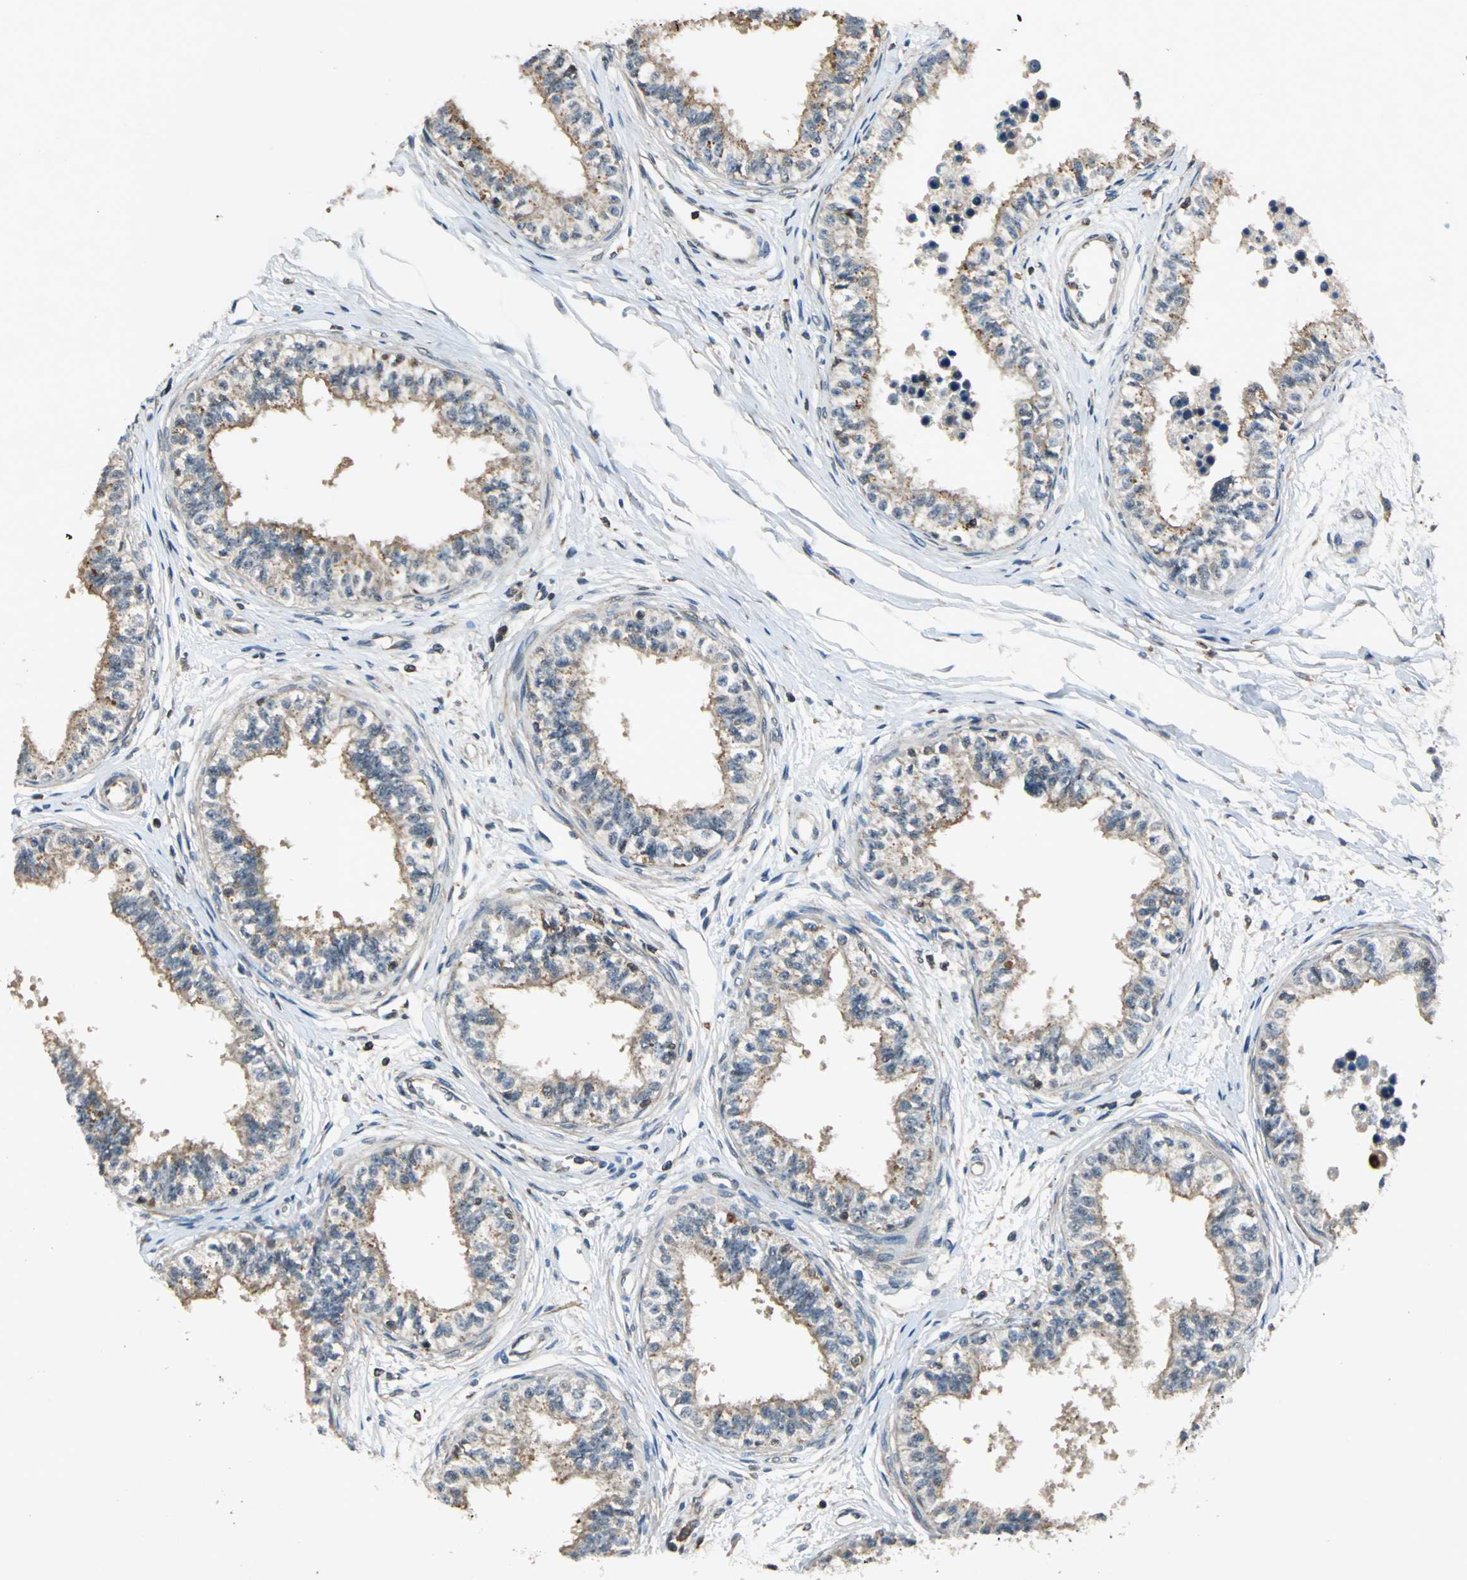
{"staining": {"intensity": "moderate", "quantity": ">75%", "location": "cytoplasmic/membranous"}, "tissue": "epididymis", "cell_type": "Glandular cells", "image_type": "normal", "snomed": [{"axis": "morphology", "description": "Normal tissue, NOS"}, {"axis": "morphology", "description": "Adenocarcinoma, metastatic, NOS"}, {"axis": "topography", "description": "Testis"}, {"axis": "topography", "description": "Epididymis"}], "caption": "A brown stain highlights moderate cytoplasmic/membranous positivity of a protein in glandular cells of benign epididymis.", "gene": "EIF2B2", "patient": {"sex": "male", "age": 26}}